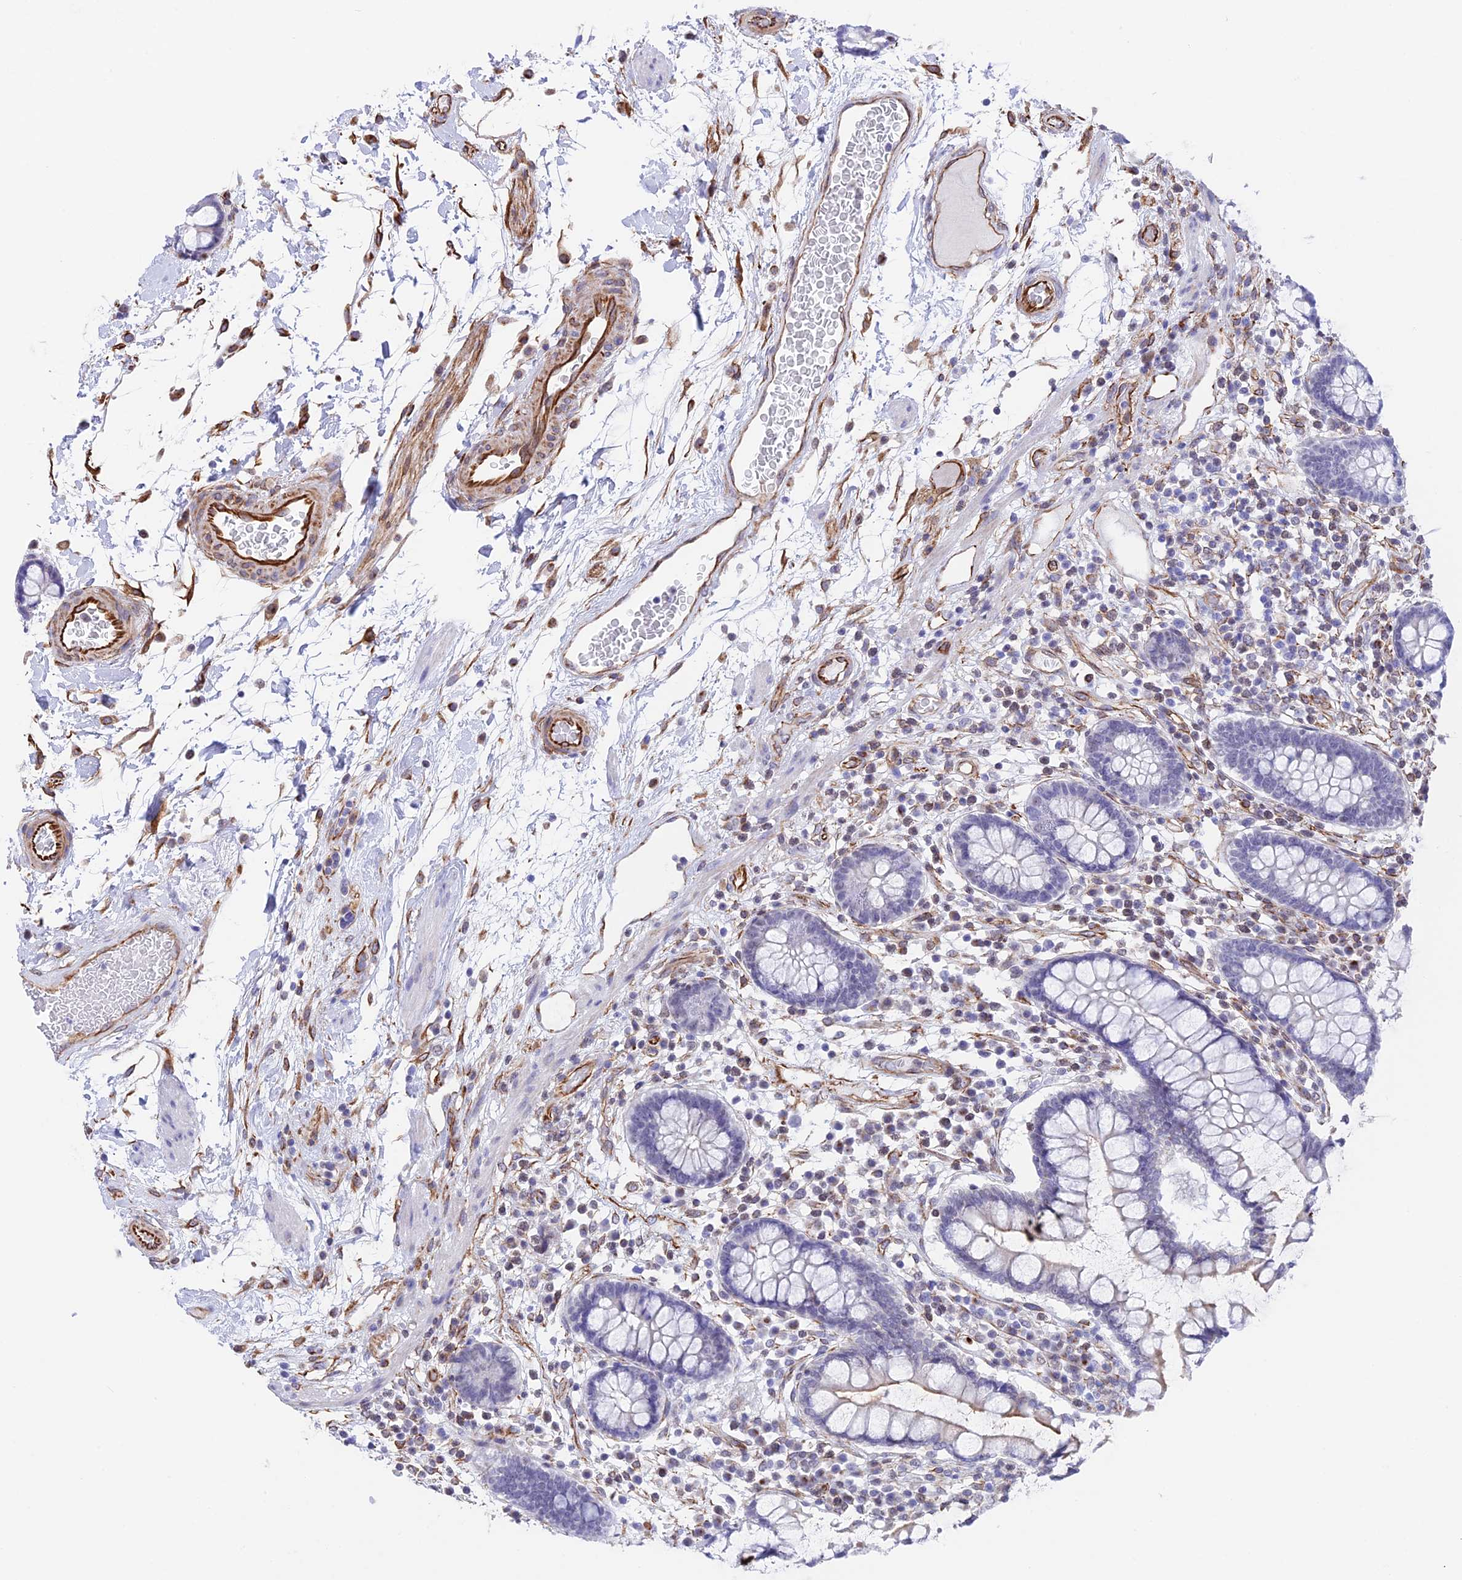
{"staining": {"intensity": "strong", "quantity": ">75%", "location": "cytoplasmic/membranous"}, "tissue": "colon", "cell_type": "Endothelial cells", "image_type": "normal", "snomed": [{"axis": "morphology", "description": "Normal tissue, NOS"}, {"axis": "topography", "description": "Colon"}], "caption": "This micrograph reveals immunohistochemistry (IHC) staining of benign colon, with high strong cytoplasmic/membranous positivity in approximately >75% of endothelial cells.", "gene": "ZNF652", "patient": {"sex": "female", "age": 79}}